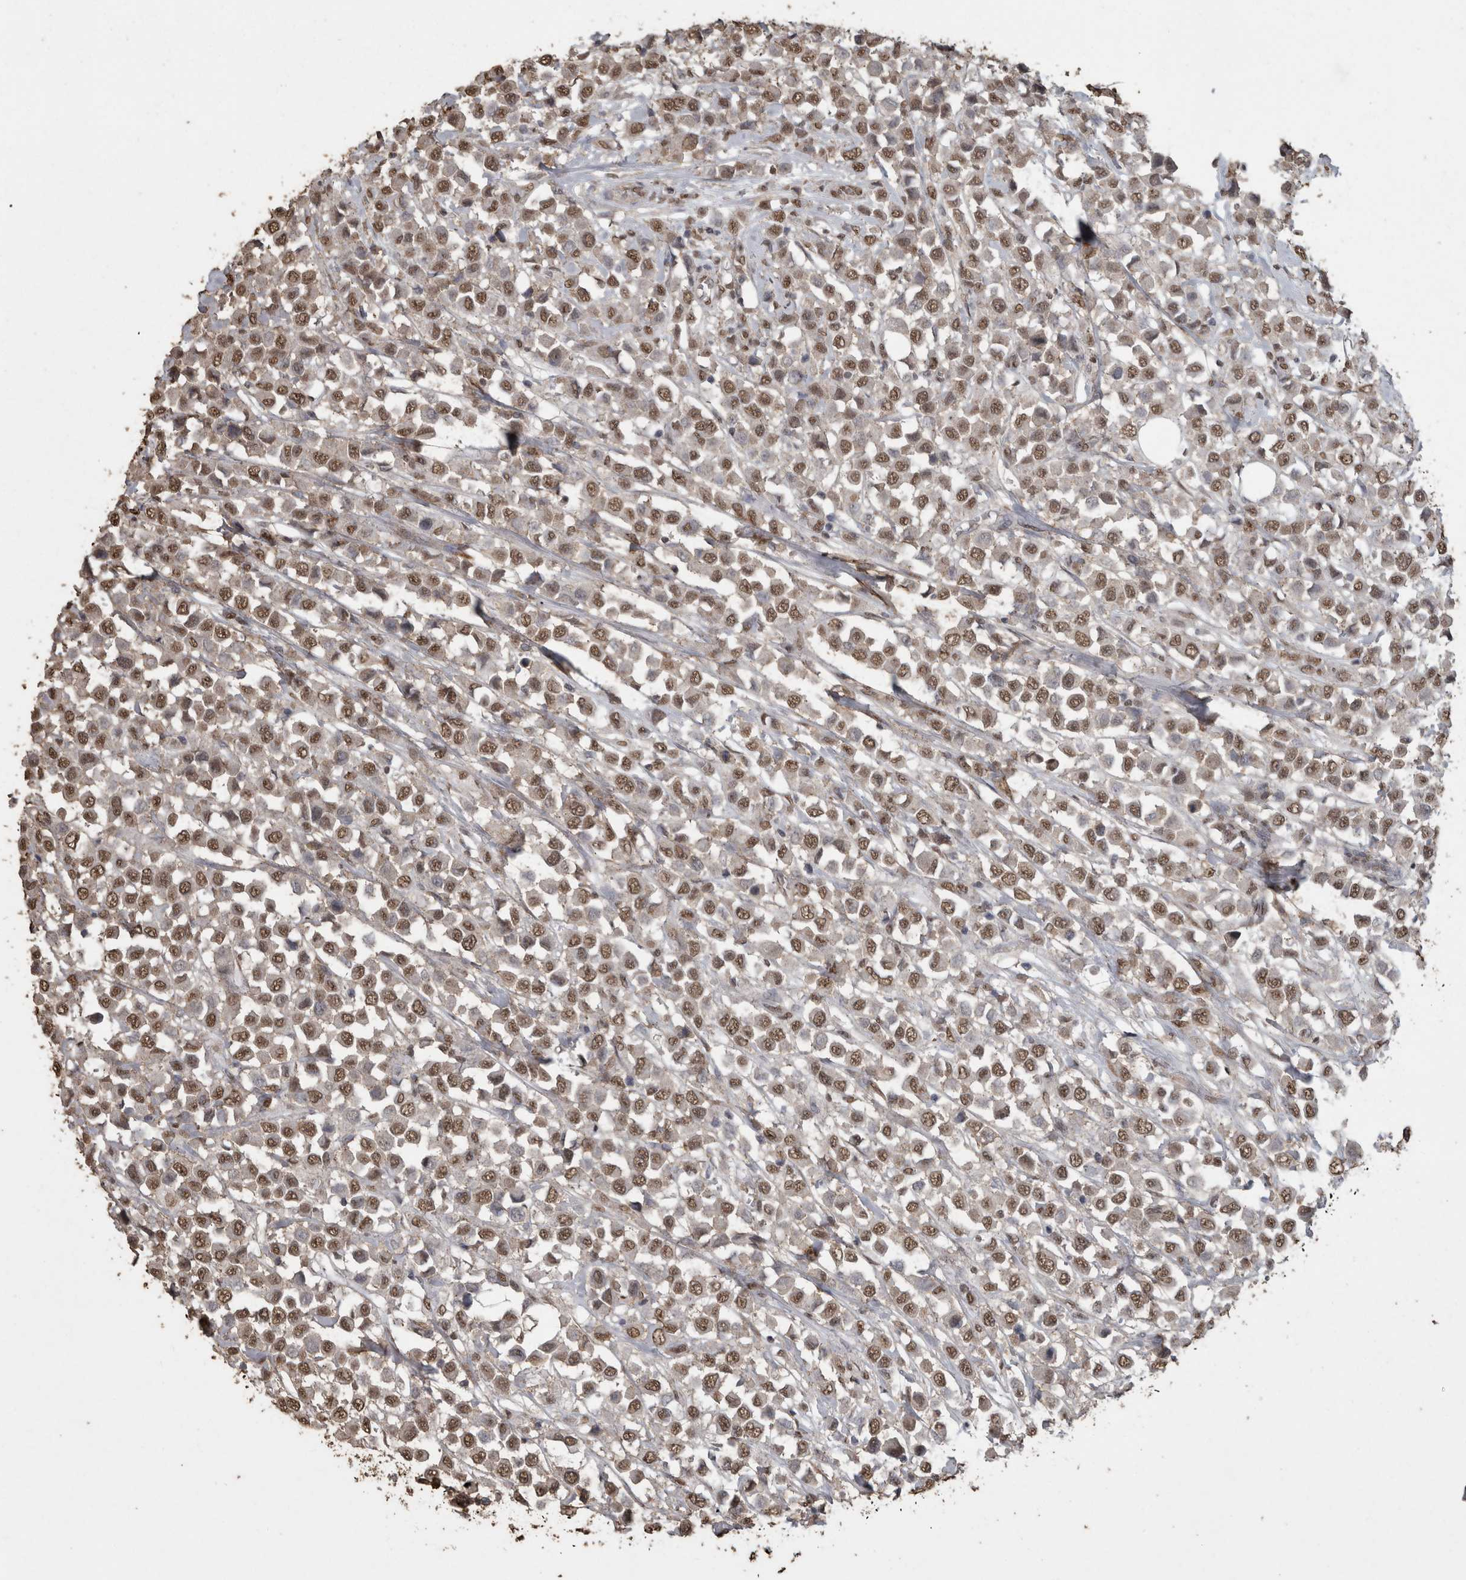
{"staining": {"intensity": "moderate", "quantity": ">75%", "location": "nuclear"}, "tissue": "breast cancer", "cell_type": "Tumor cells", "image_type": "cancer", "snomed": [{"axis": "morphology", "description": "Duct carcinoma"}, {"axis": "topography", "description": "Breast"}], "caption": "Immunohistochemical staining of human breast invasive ductal carcinoma displays medium levels of moderate nuclear positivity in approximately >75% of tumor cells.", "gene": "SMAD7", "patient": {"sex": "female", "age": 61}}